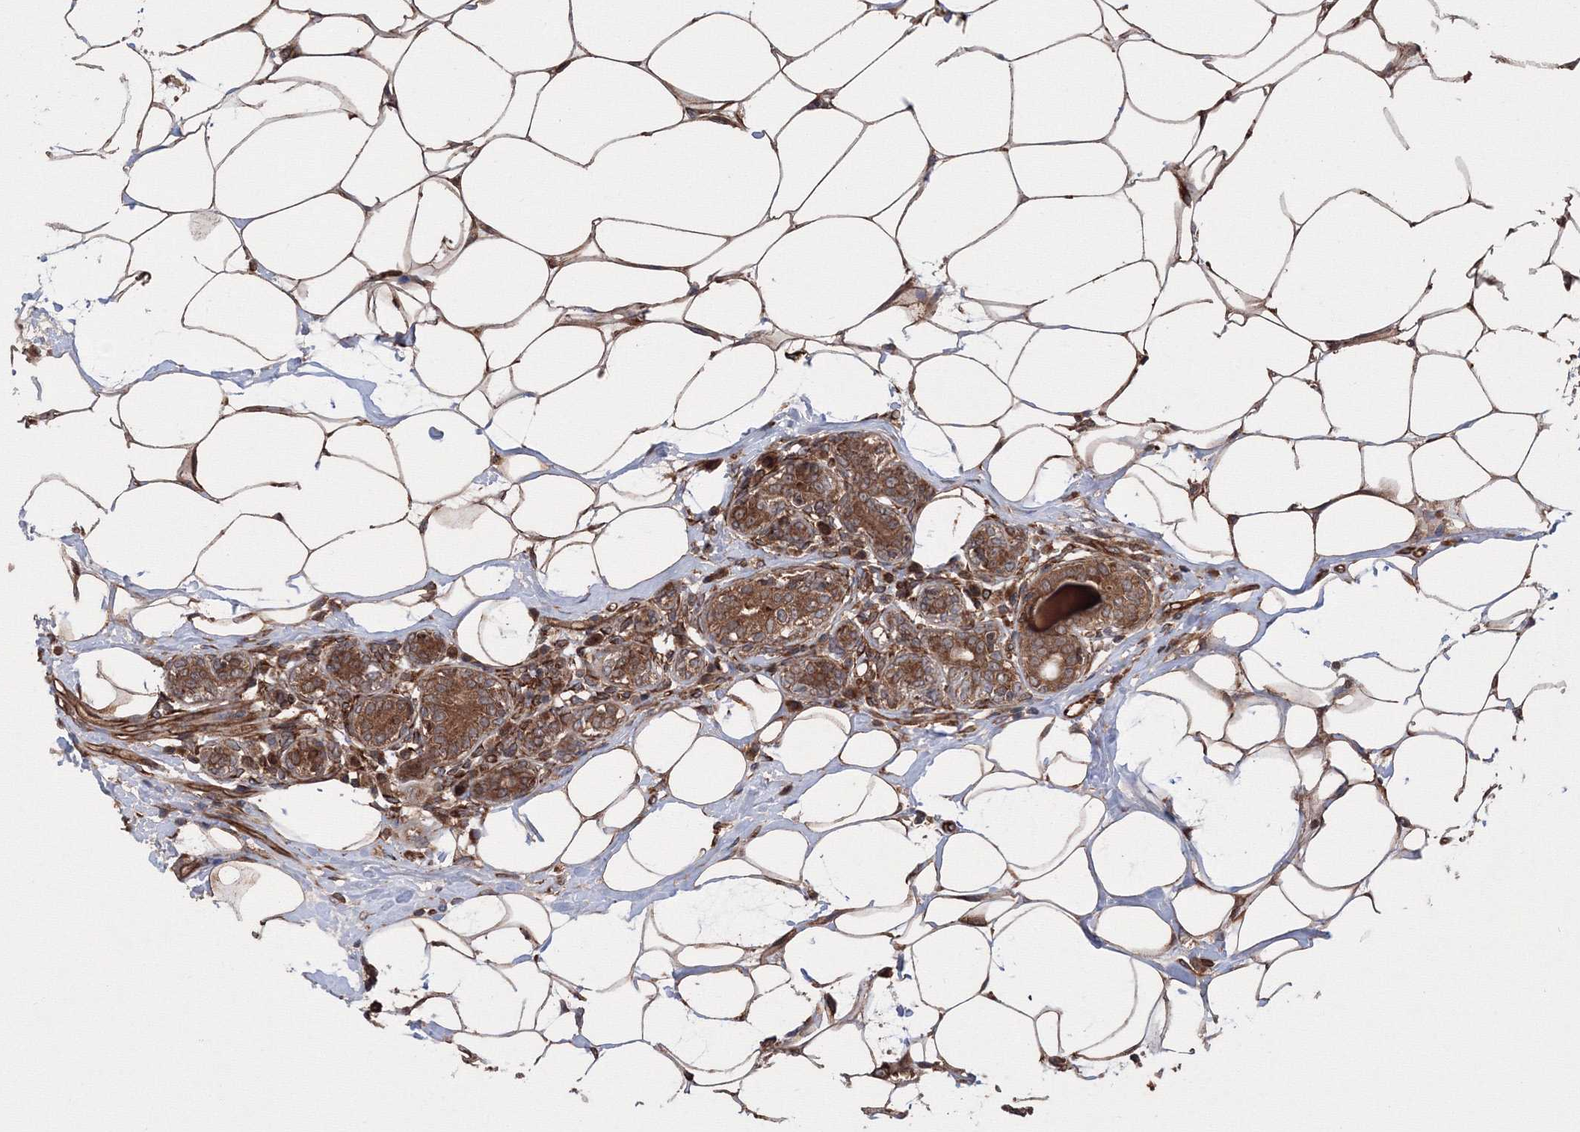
{"staining": {"intensity": "moderate", "quantity": ">75%", "location": "cytoplasmic/membranous"}, "tissue": "breast cancer", "cell_type": "Tumor cells", "image_type": "cancer", "snomed": [{"axis": "morphology", "description": "Normal tissue, NOS"}, {"axis": "morphology", "description": "Duct carcinoma"}, {"axis": "topography", "description": "Breast"}], "caption": "Immunohistochemical staining of breast cancer (infiltrating ductal carcinoma) displays moderate cytoplasmic/membranous protein staining in about >75% of tumor cells.", "gene": "ATG3", "patient": {"sex": "female", "age": 39}}